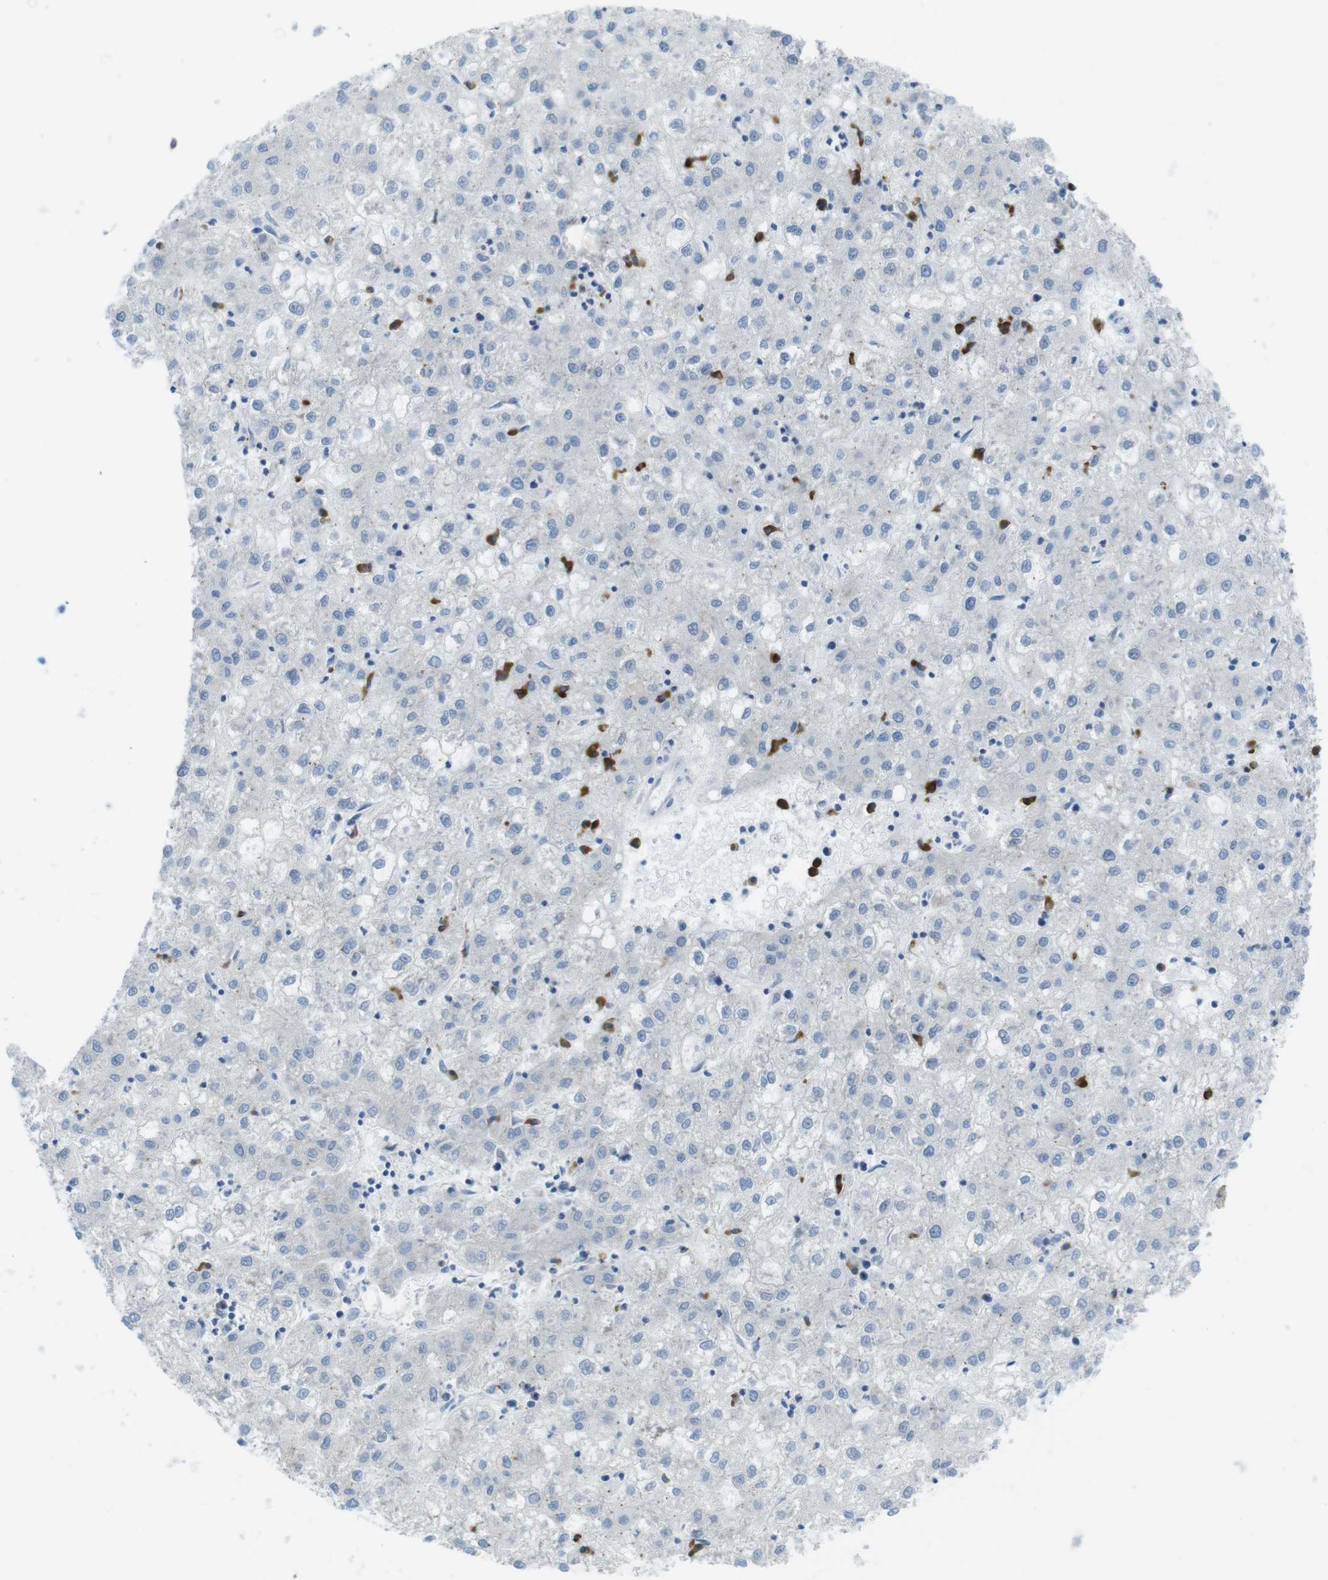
{"staining": {"intensity": "negative", "quantity": "none", "location": "none"}, "tissue": "liver cancer", "cell_type": "Tumor cells", "image_type": "cancer", "snomed": [{"axis": "morphology", "description": "Carcinoma, Hepatocellular, NOS"}, {"axis": "topography", "description": "Liver"}], "caption": "Immunohistochemical staining of human liver cancer shows no significant positivity in tumor cells.", "gene": "CLPTM1L", "patient": {"sex": "male", "age": 72}}